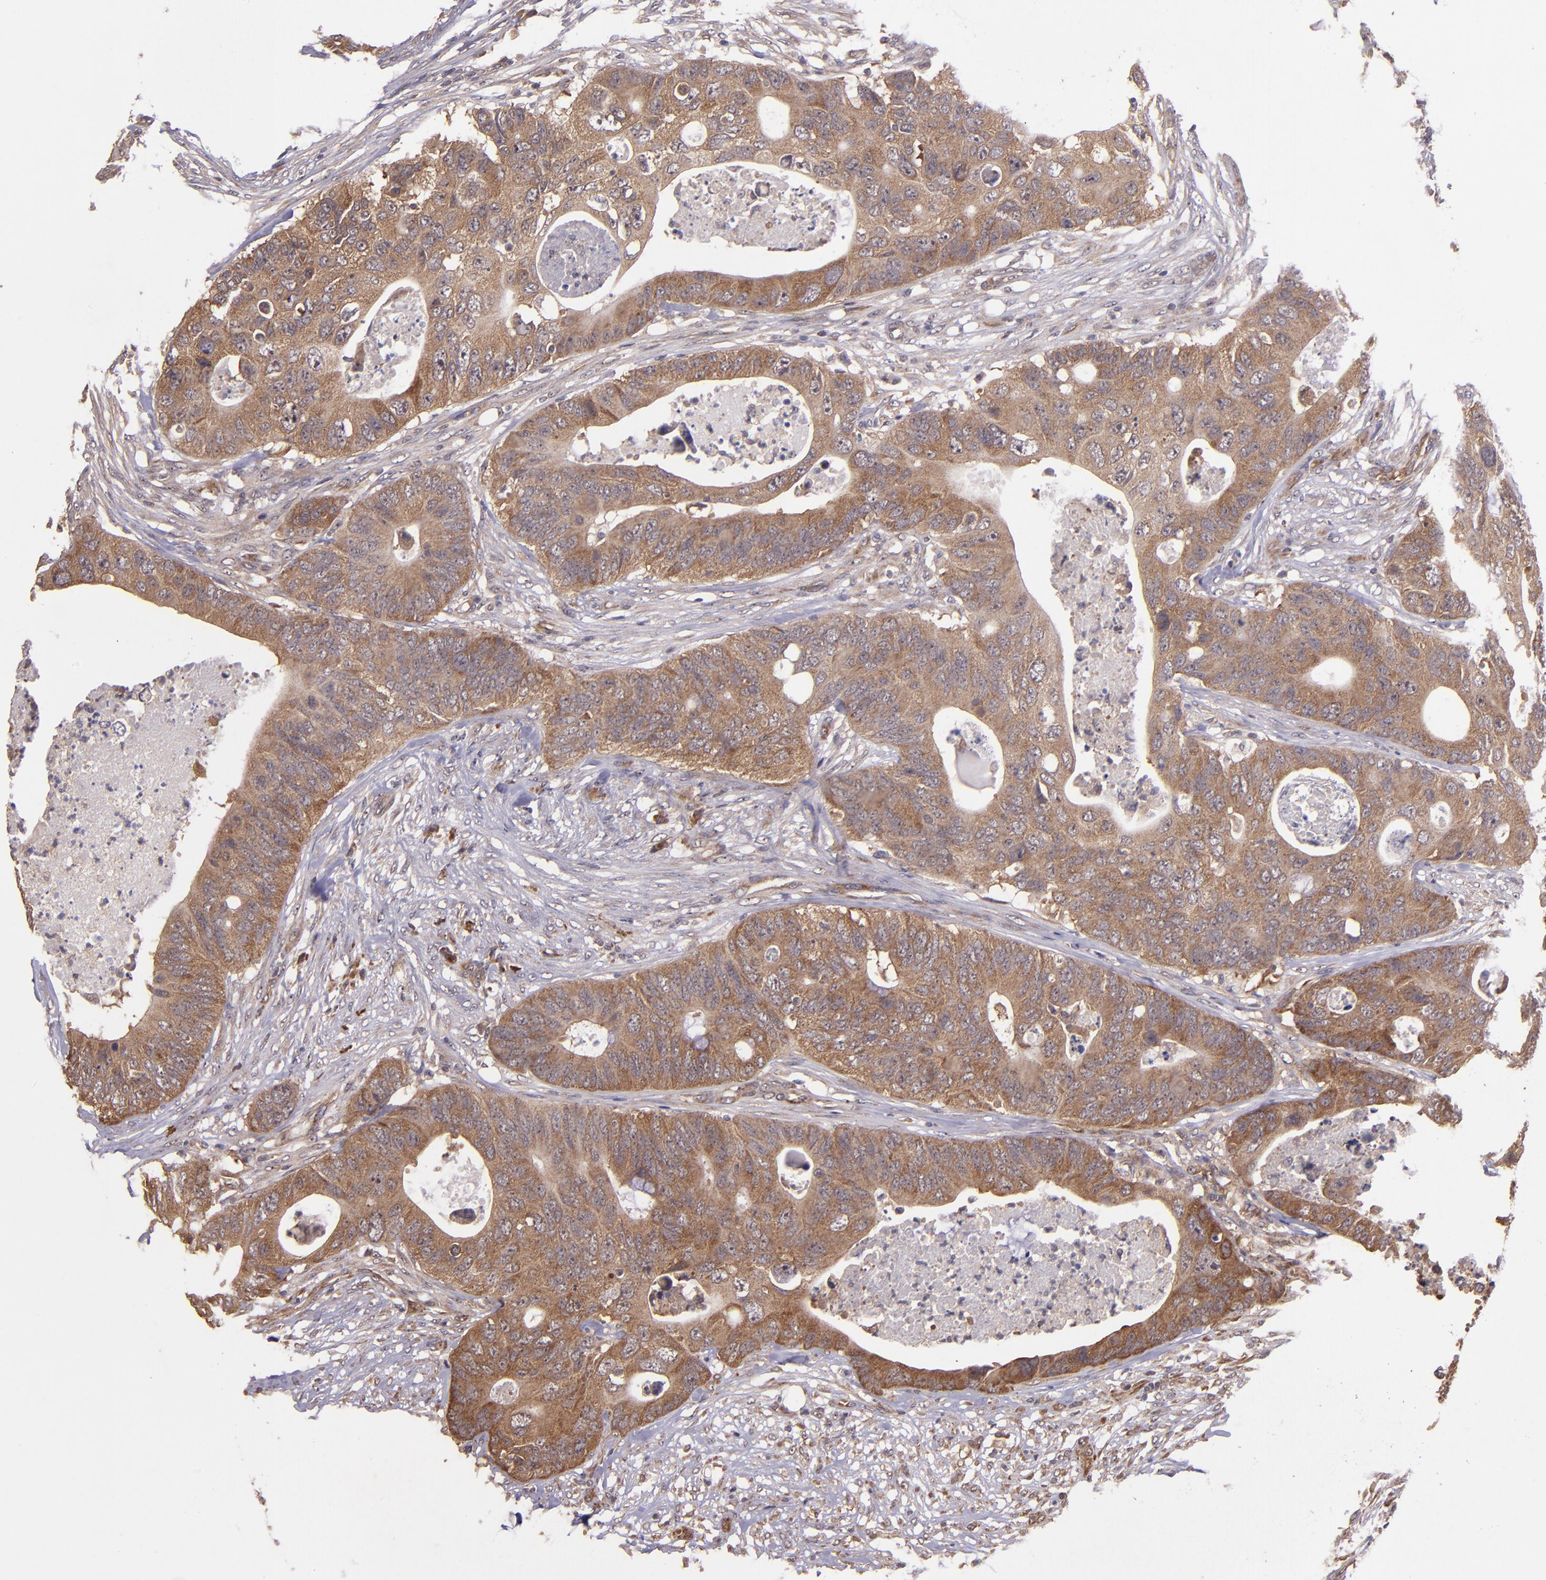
{"staining": {"intensity": "strong", "quantity": ">75%", "location": "cytoplasmic/membranous"}, "tissue": "colorectal cancer", "cell_type": "Tumor cells", "image_type": "cancer", "snomed": [{"axis": "morphology", "description": "Adenocarcinoma, NOS"}, {"axis": "topography", "description": "Colon"}], "caption": "A brown stain shows strong cytoplasmic/membranous expression of a protein in colorectal adenocarcinoma tumor cells.", "gene": "USP51", "patient": {"sex": "male", "age": 71}}